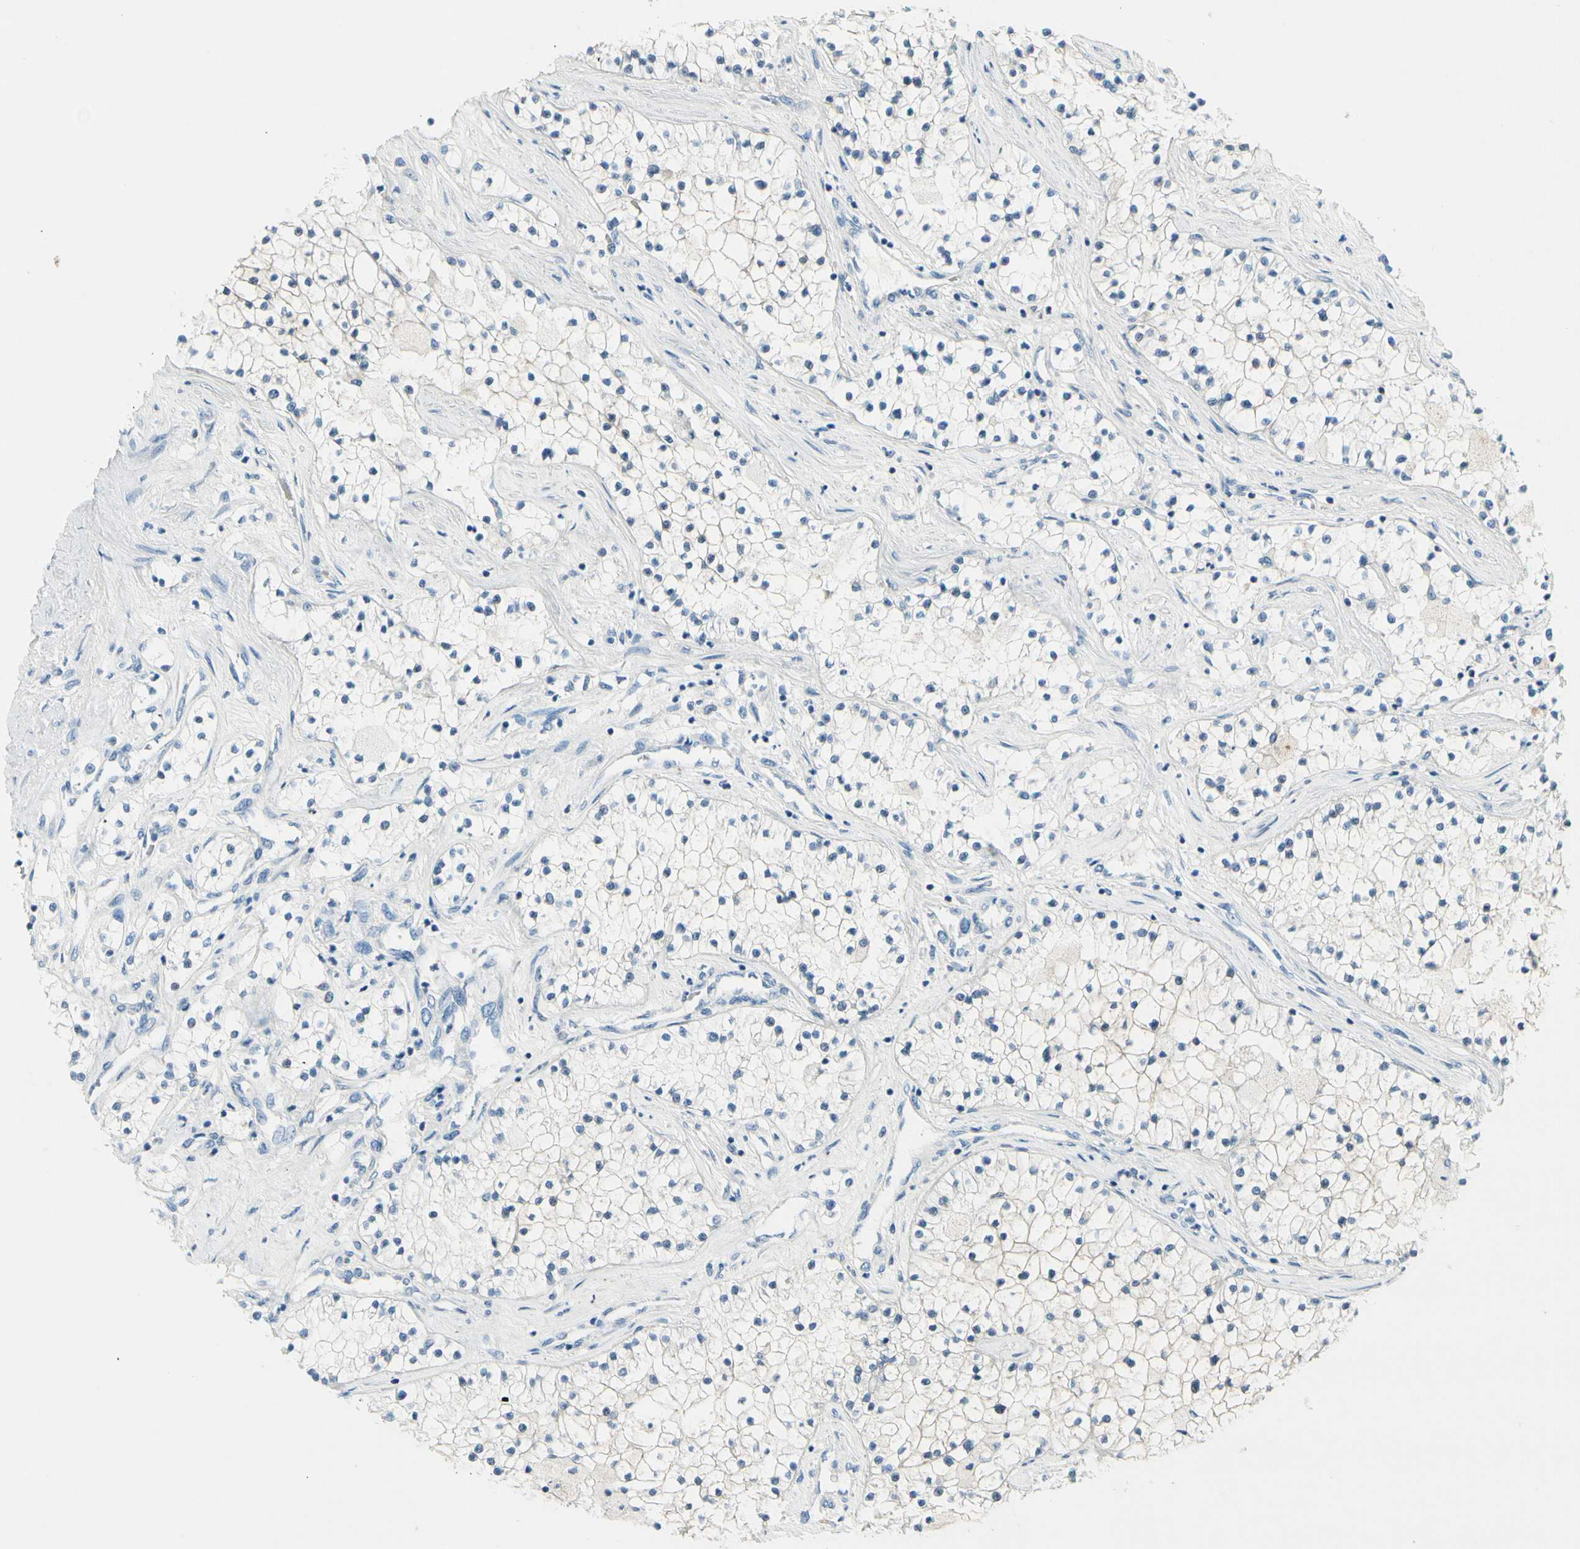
{"staining": {"intensity": "negative", "quantity": "none", "location": "none"}, "tissue": "renal cancer", "cell_type": "Tumor cells", "image_type": "cancer", "snomed": [{"axis": "morphology", "description": "Adenocarcinoma, NOS"}, {"axis": "topography", "description": "Kidney"}], "caption": "Photomicrograph shows no protein expression in tumor cells of renal cancer tissue.", "gene": "PEBP1", "patient": {"sex": "male", "age": 68}}